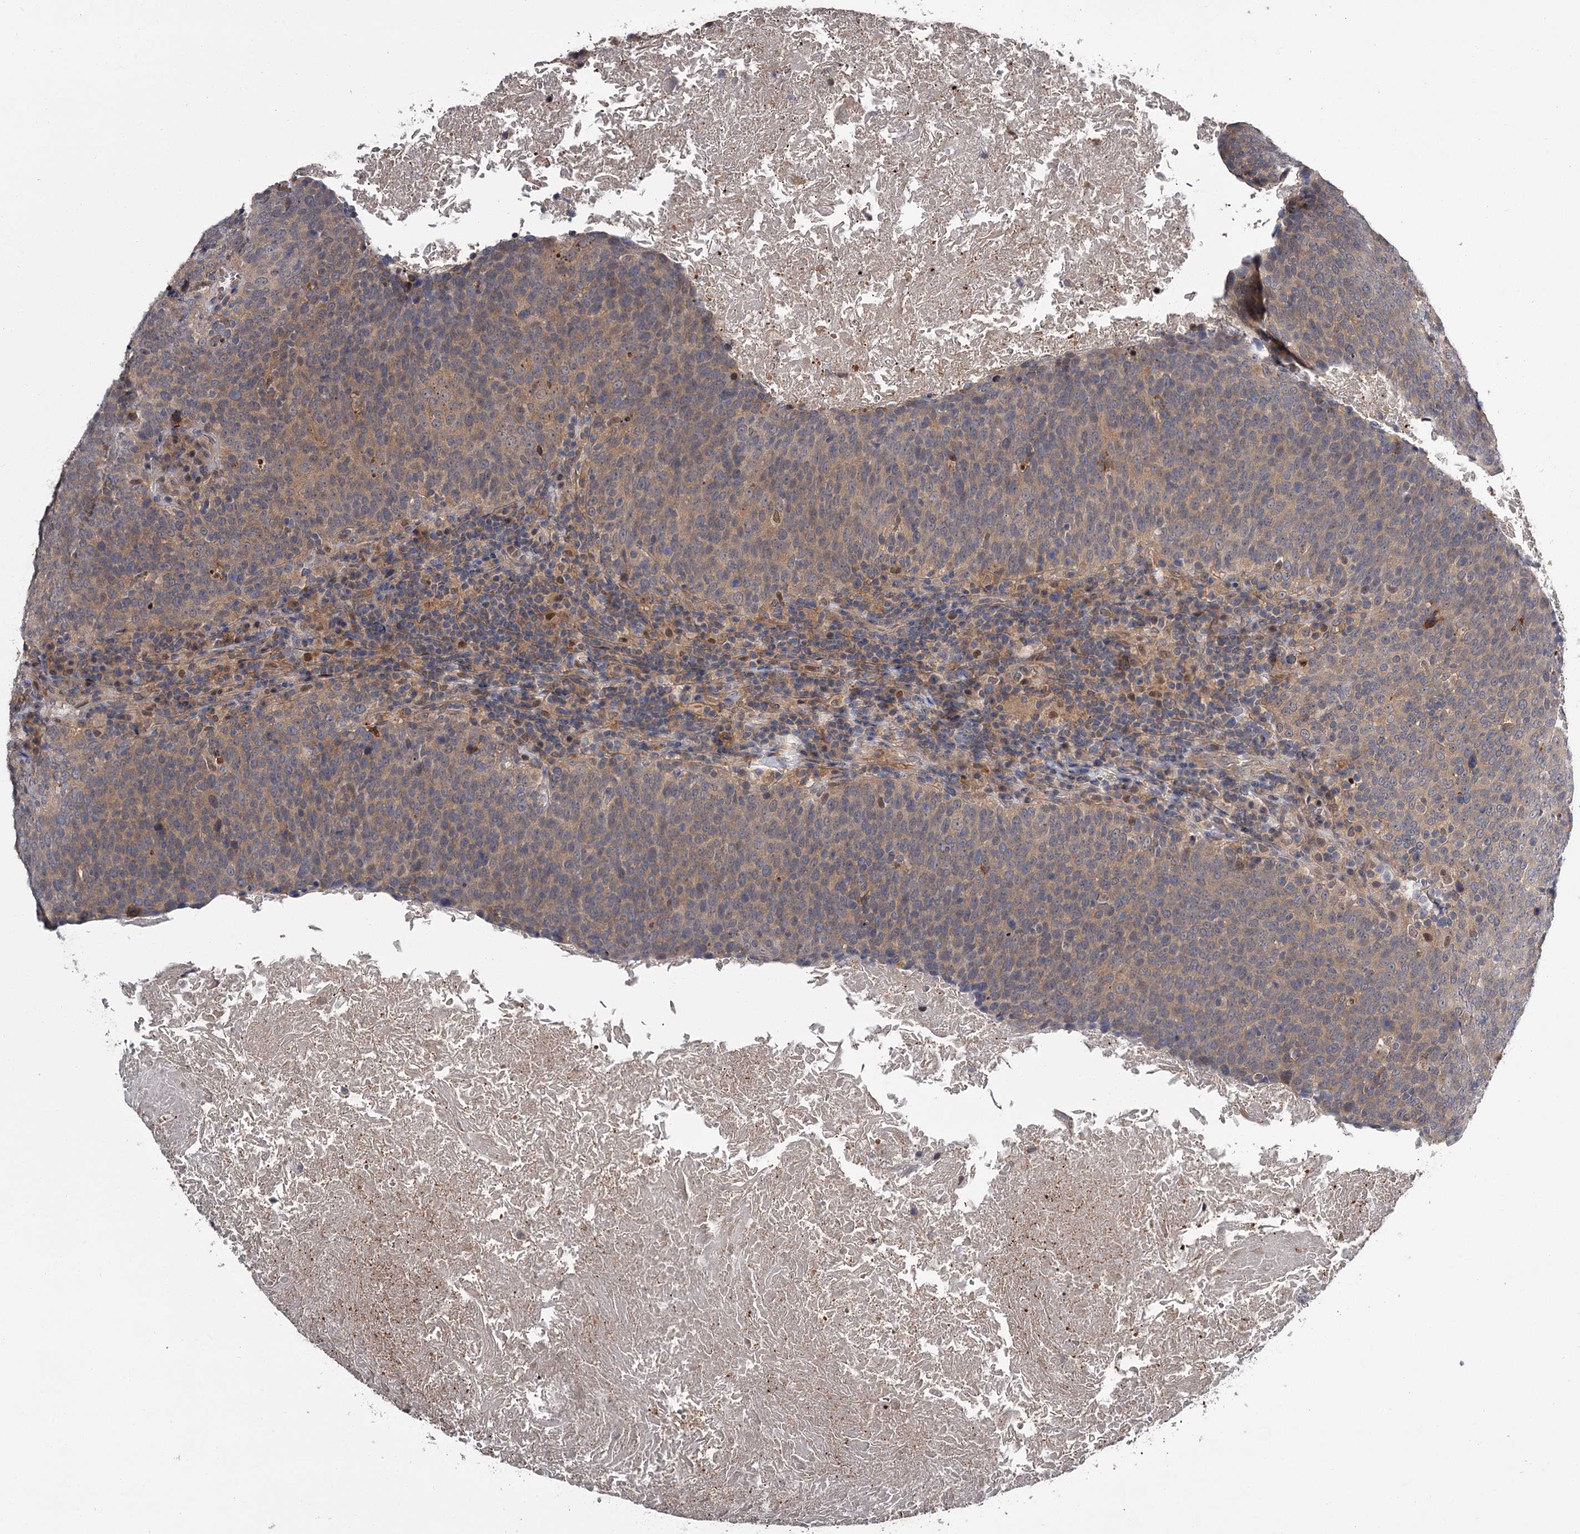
{"staining": {"intensity": "weak", "quantity": ">75%", "location": "cytoplasmic/membranous"}, "tissue": "head and neck cancer", "cell_type": "Tumor cells", "image_type": "cancer", "snomed": [{"axis": "morphology", "description": "Squamous cell carcinoma, NOS"}, {"axis": "morphology", "description": "Squamous cell carcinoma, metastatic, NOS"}, {"axis": "topography", "description": "Lymph node"}, {"axis": "topography", "description": "Head-Neck"}], "caption": "The photomicrograph displays a brown stain indicating the presence of a protein in the cytoplasmic/membranous of tumor cells in squamous cell carcinoma (head and neck). (DAB (3,3'-diaminobenzidine) = brown stain, brightfield microscopy at high magnification).", "gene": "DAO", "patient": {"sex": "male", "age": 62}}